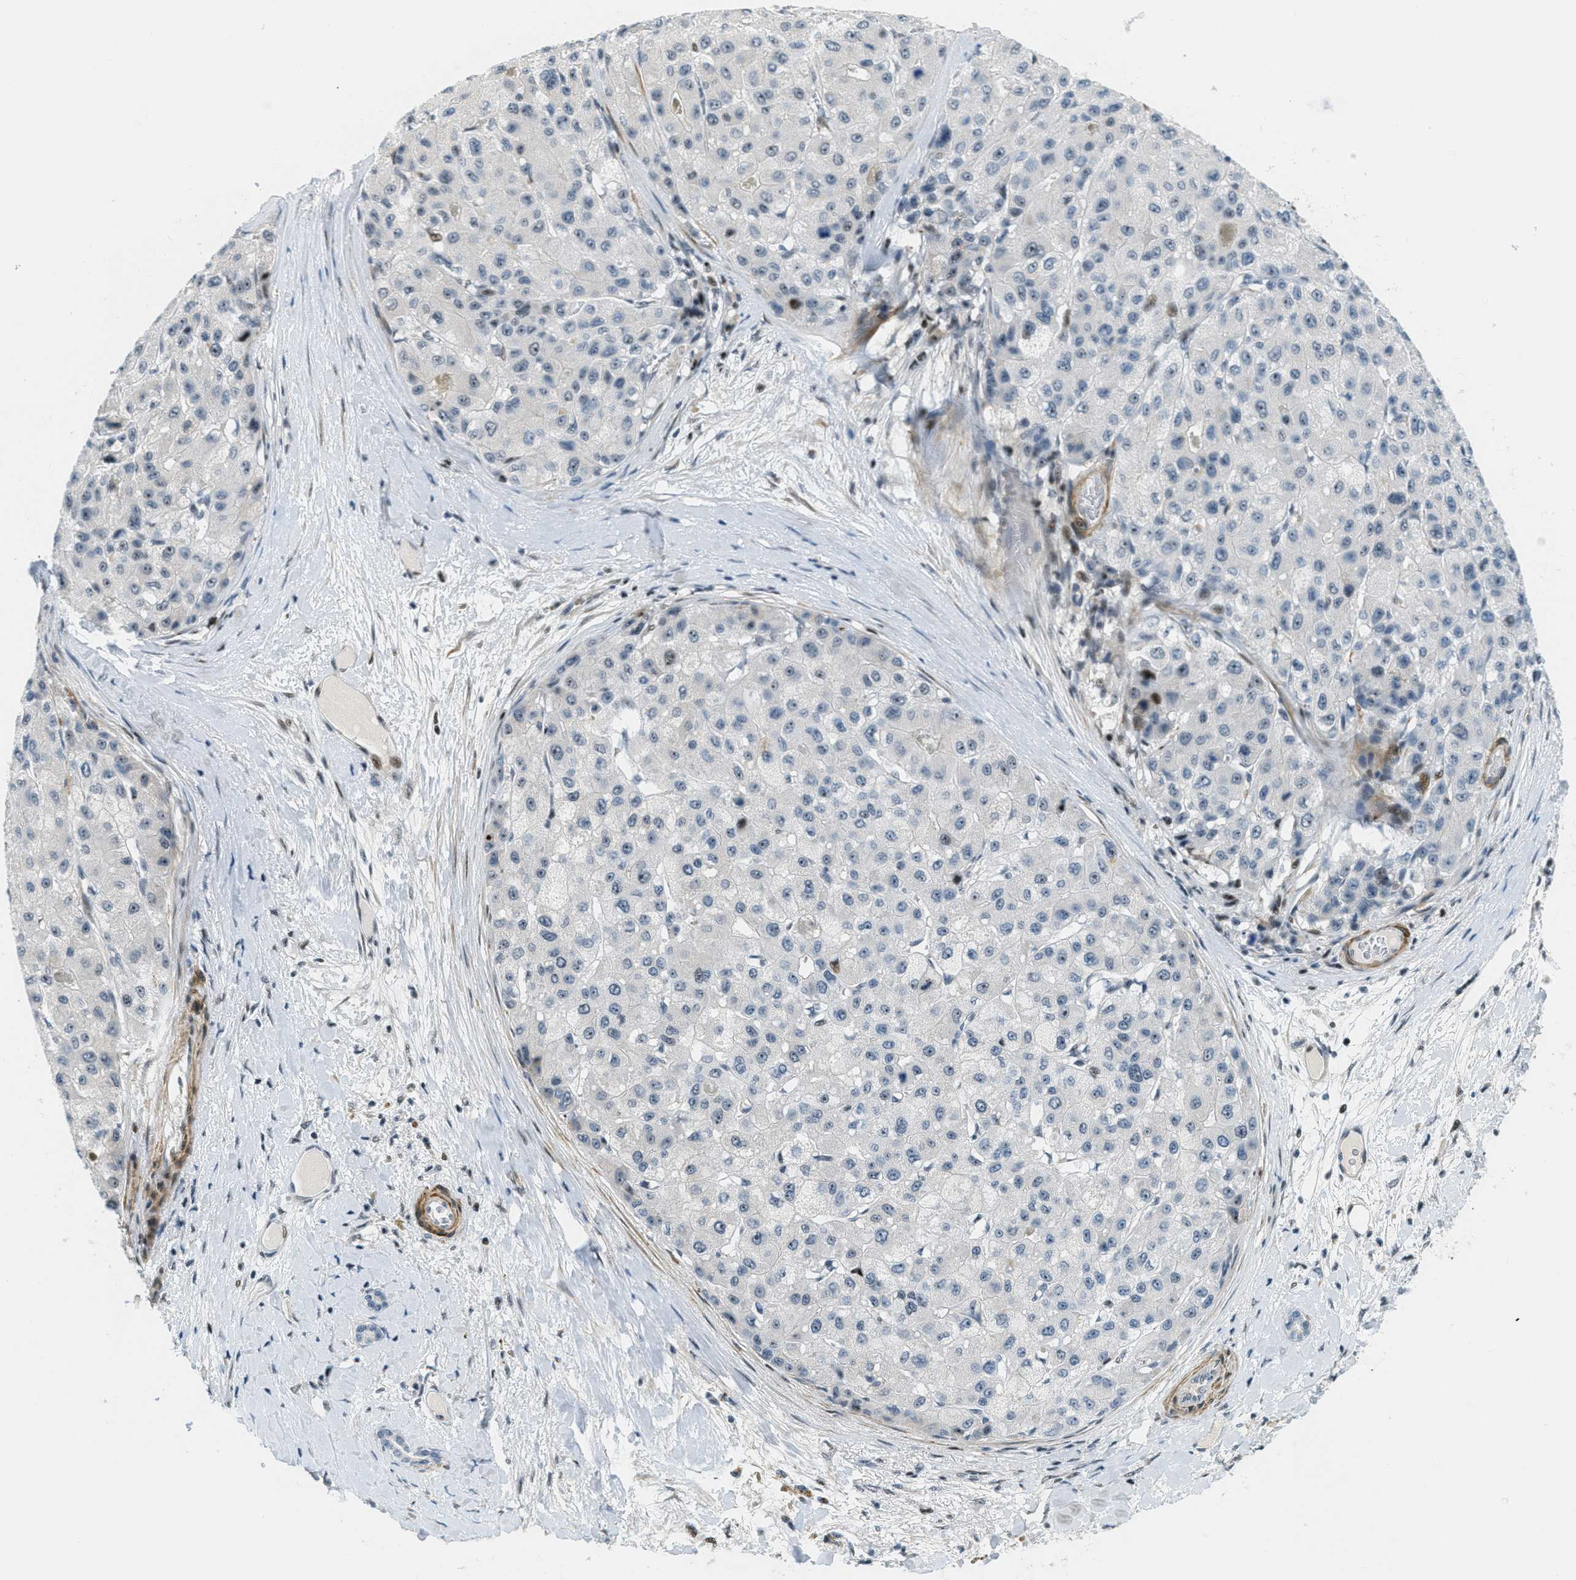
{"staining": {"intensity": "negative", "quantity": "none", "location": "none"}, "tissue": "liver cancer", "cell_type": "Tumor cells", "image_type": "cancer", "snomed": [{"axis": "morphology", "description": "Carcinoma, Hepatocellular, NOS"}, {"axis": "topography", "description": "Liver"}], "caption": "Protein analysis of liver cancer (hepatocellular carcinoma) displays no significant positivity in tumor cells. Brightfield microscopy of immunohistochemistry stained with DAB (brown) and hematoxylin (blue), captured at high magnification.", "gene": "ZDHHC23", "patient": {"sex": "male", "age": 80}}